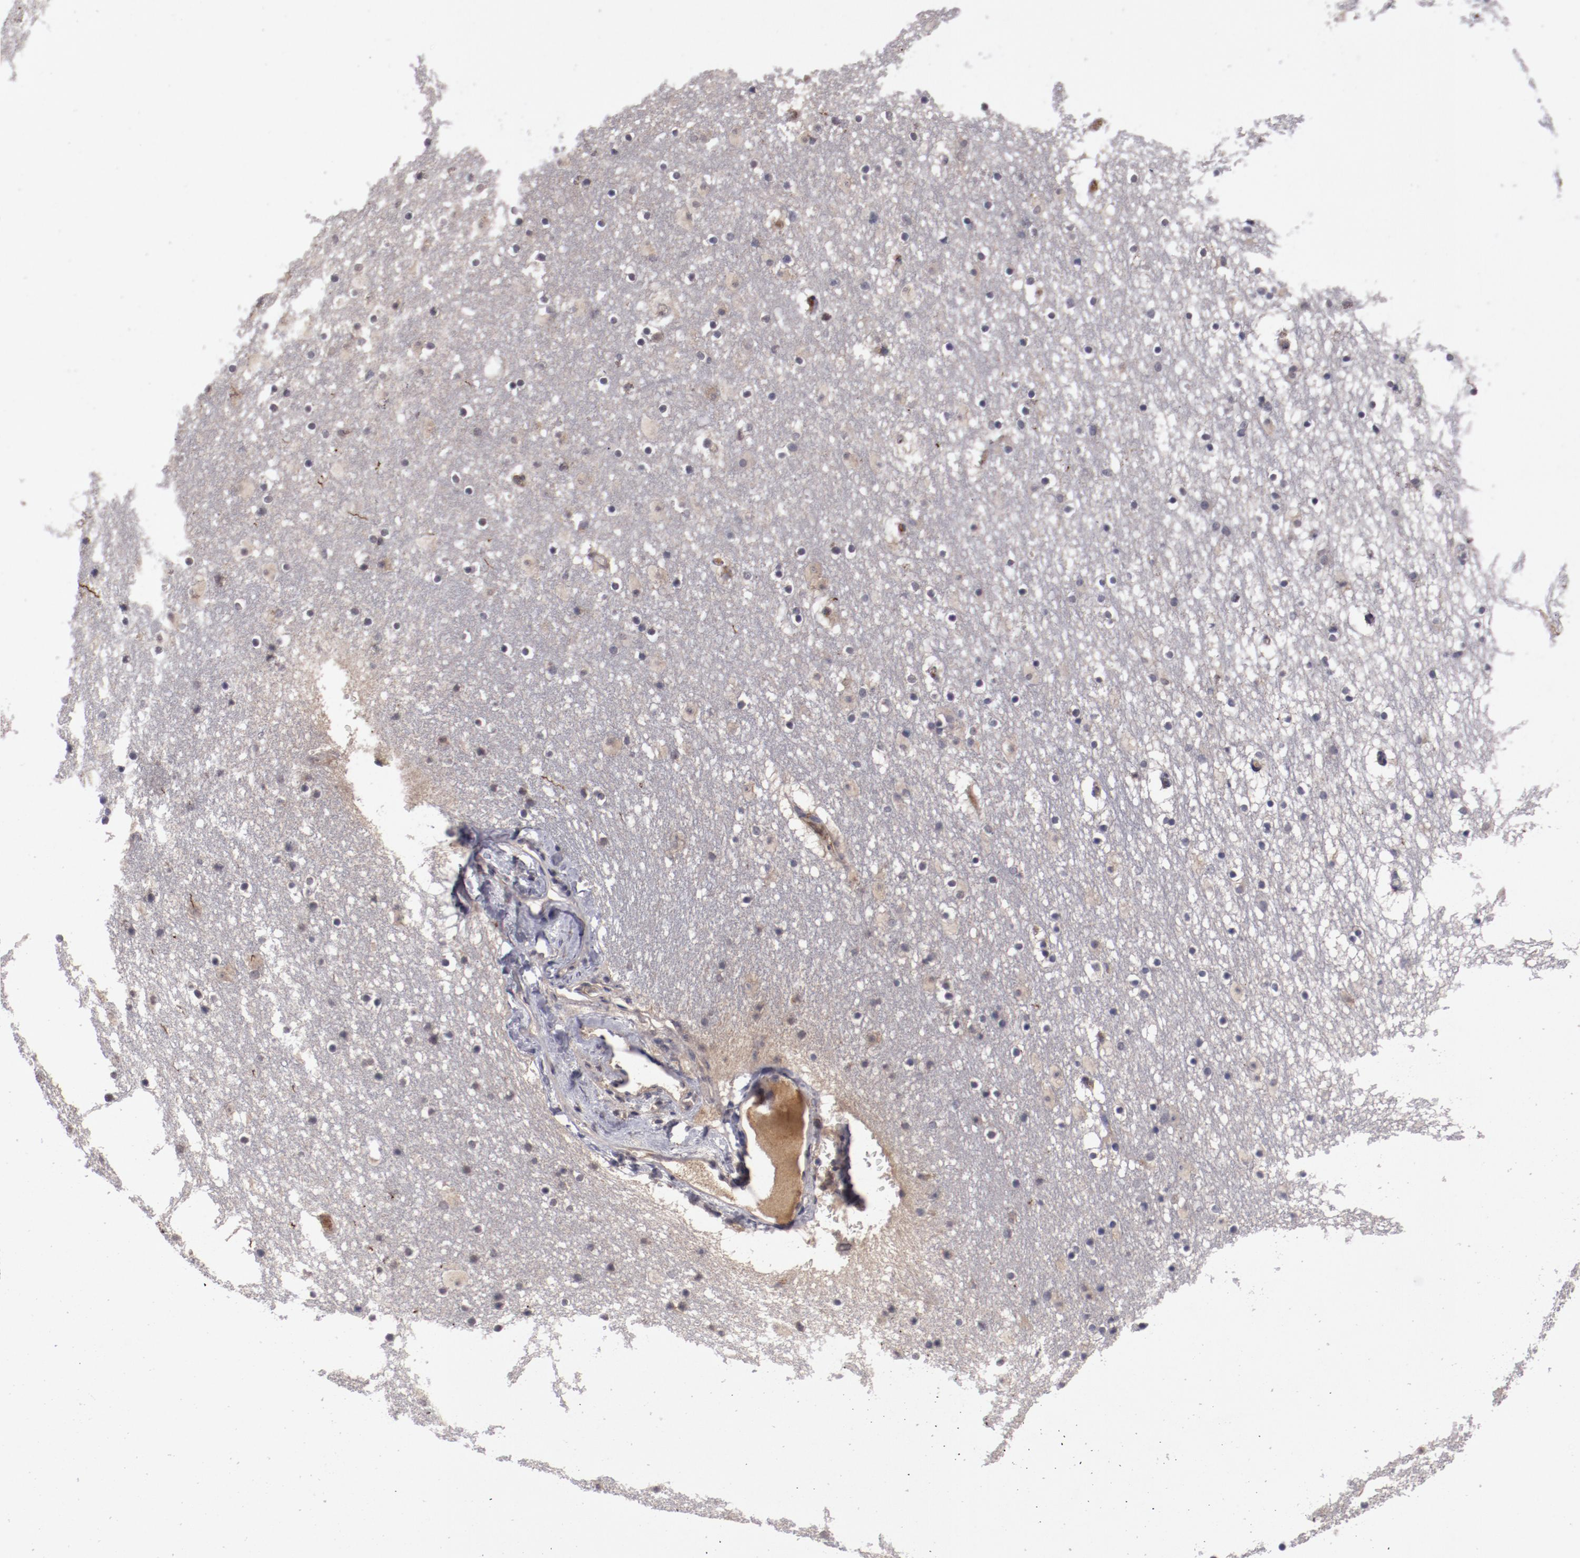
{"staining": {"intensity": "negative", "quantity": "none", "location": "none"}, "tissue": "caudate", "cell_type": "Glial cells", "image_type": "normal", "snomed": [{"axis": "morphology", "description": "Normal tissue, NOS"}, {"axis": "topography", "description": "Lateral ventricle wall"}], "caption": "Immunohistochemical staining of unremarkable human caudate shows no significant staining in glial cells. (DAB immunohistochemistry with hematoxylin counter stain).", "gene": "CP", "patient": {"sex": "male", "age": 45}}